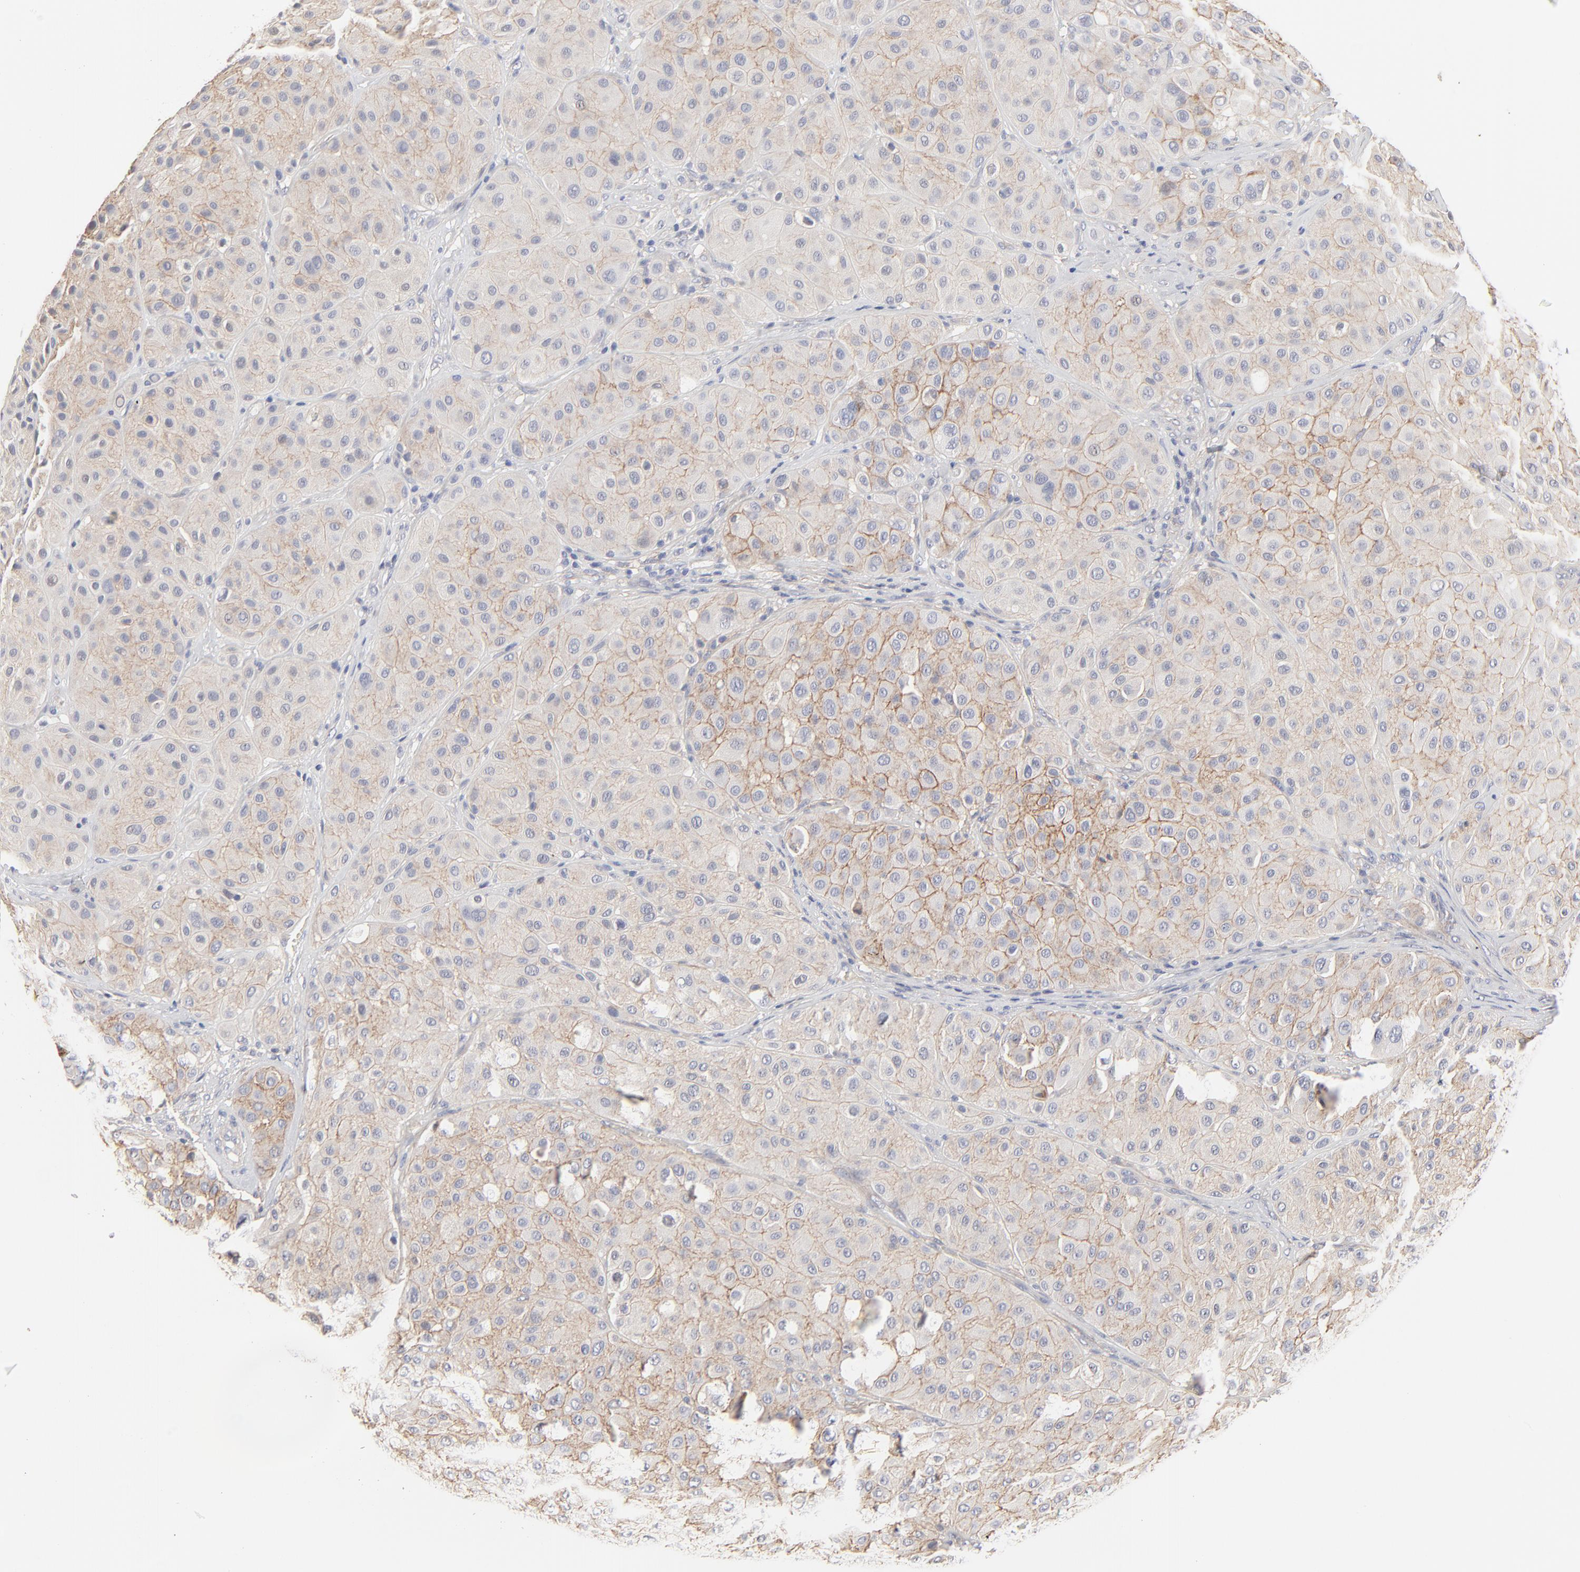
{"staining": {"intensity": "moderate", "quantity": ">75%", "location": "cytoplasmic/membranous"}, "tissue": "melanoma", "cell_type": "Tumor cells", "image_type": "cancer", "snomed": [{"axis": "morphology", "description": "Normal tissue, NOS"}, {"axis": "morphology", "description": "Malignant melanoma, Metastatic site"}, {"axis": "topography", "description": "Skin"}], "caption": "A brown stain highlights moderate cytoplasmic/membranous staining of a protein in malignant melanoma (metastatic site) tumor cells. Immunohistochemistry stains the protein of interest in brown and the nuclei are stained blue.", "gene": "SLC16A1", "patient": {"sex": "male", "age": 41}}